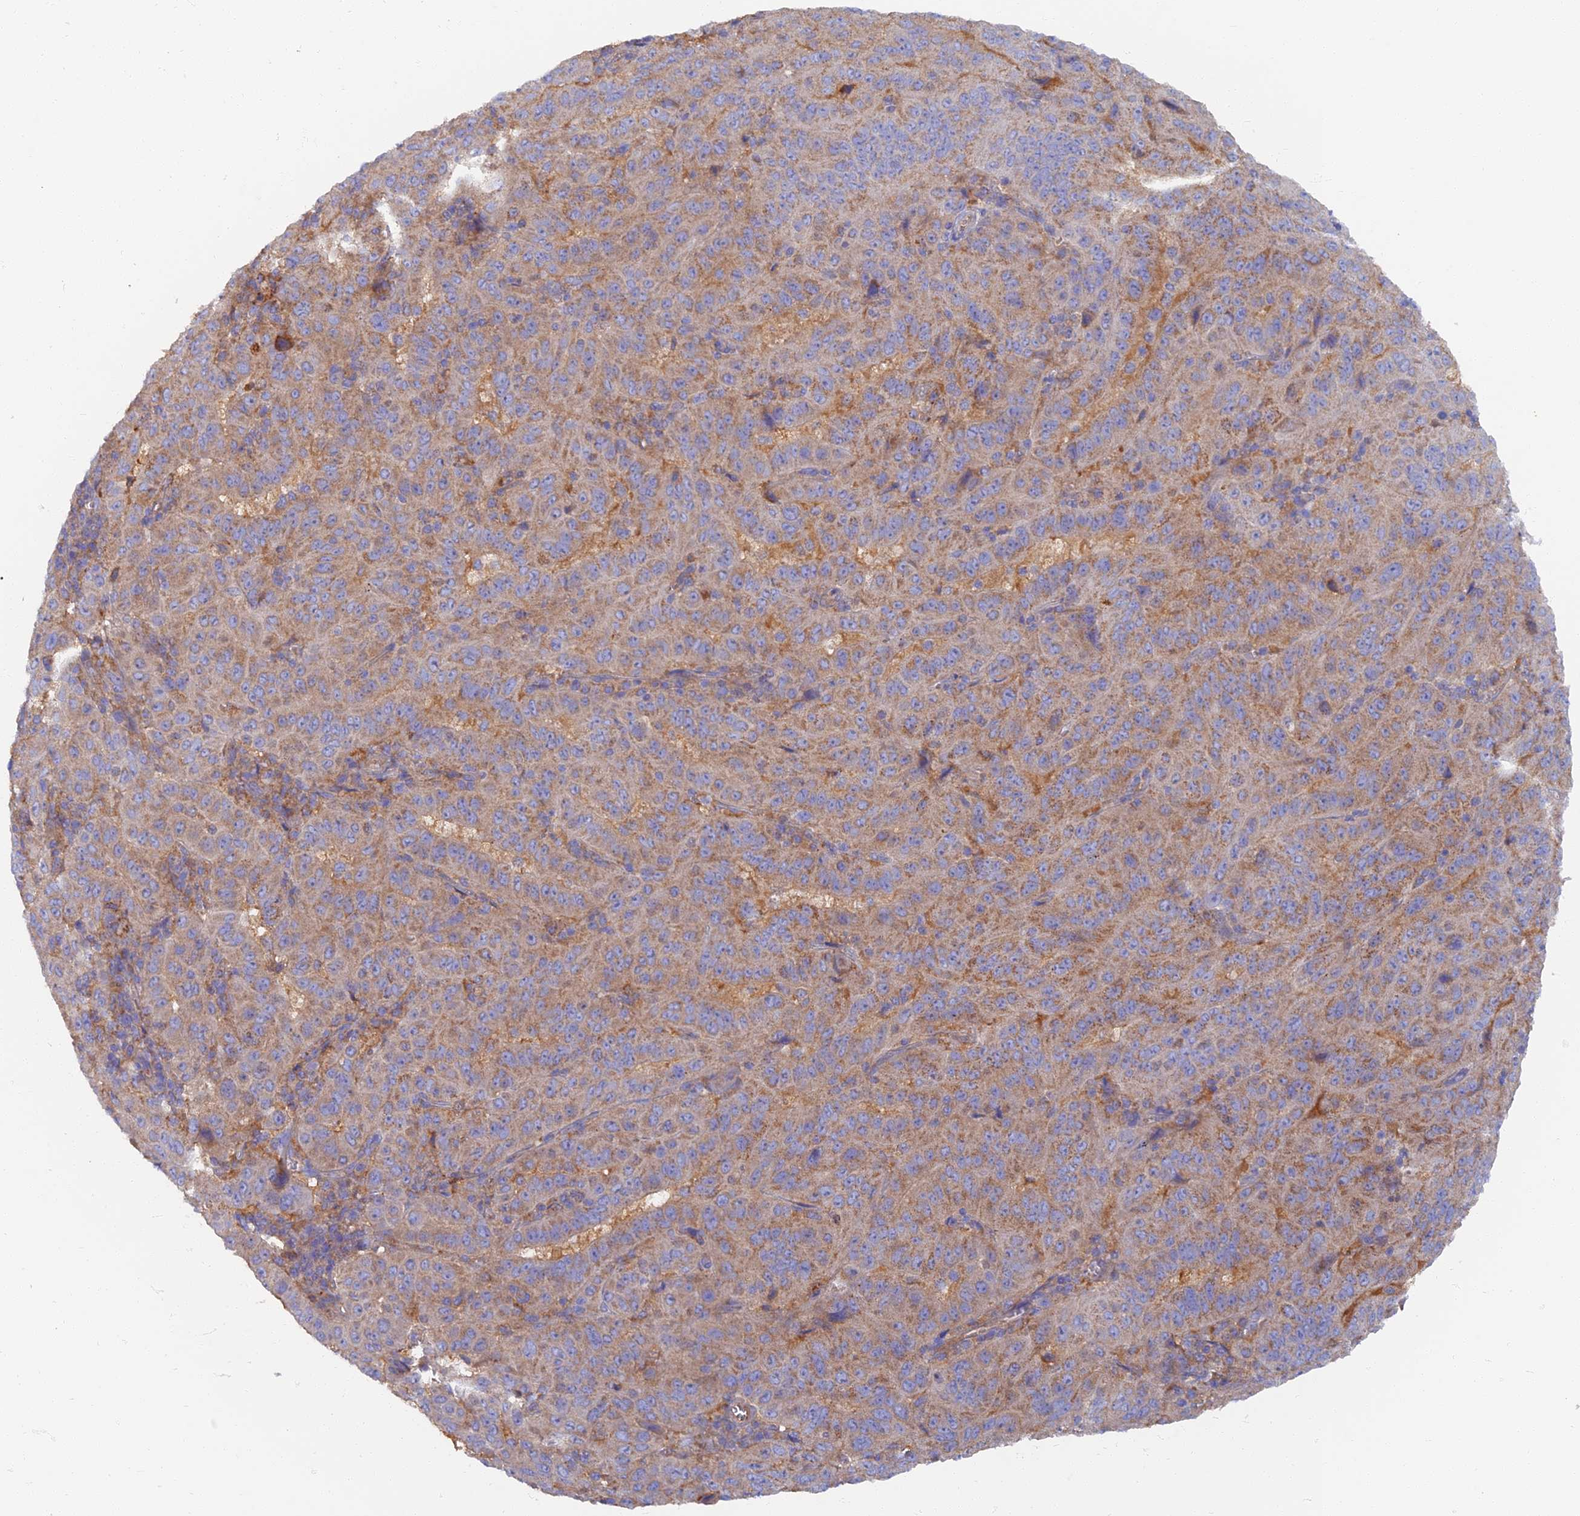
{"staining": {"intensity": "weak", "quantity": "25%-75%", "location": "cytoplasmic/membranous"}, "tissue": "pancreatic cancer", "cell_type": "Tumor cells", "image_type": "cancer", "snomed": [{"axis": "morphology", "description": "Adenocarcinoma, NOS"}, {"axis": "topography", "description": "Pancreas"}], "caption": "DAB immunohistochemical staining of adenocarcinoma (pancreatic) shows weak cytoplasmic/membranous protein positivity in about 25%-75% of tumor cells. The protein of interest is shown in brown color, while the nuclei are stained blue.", "gene": "TMEM44", "patient": {"sex": "male", "age": 63}}